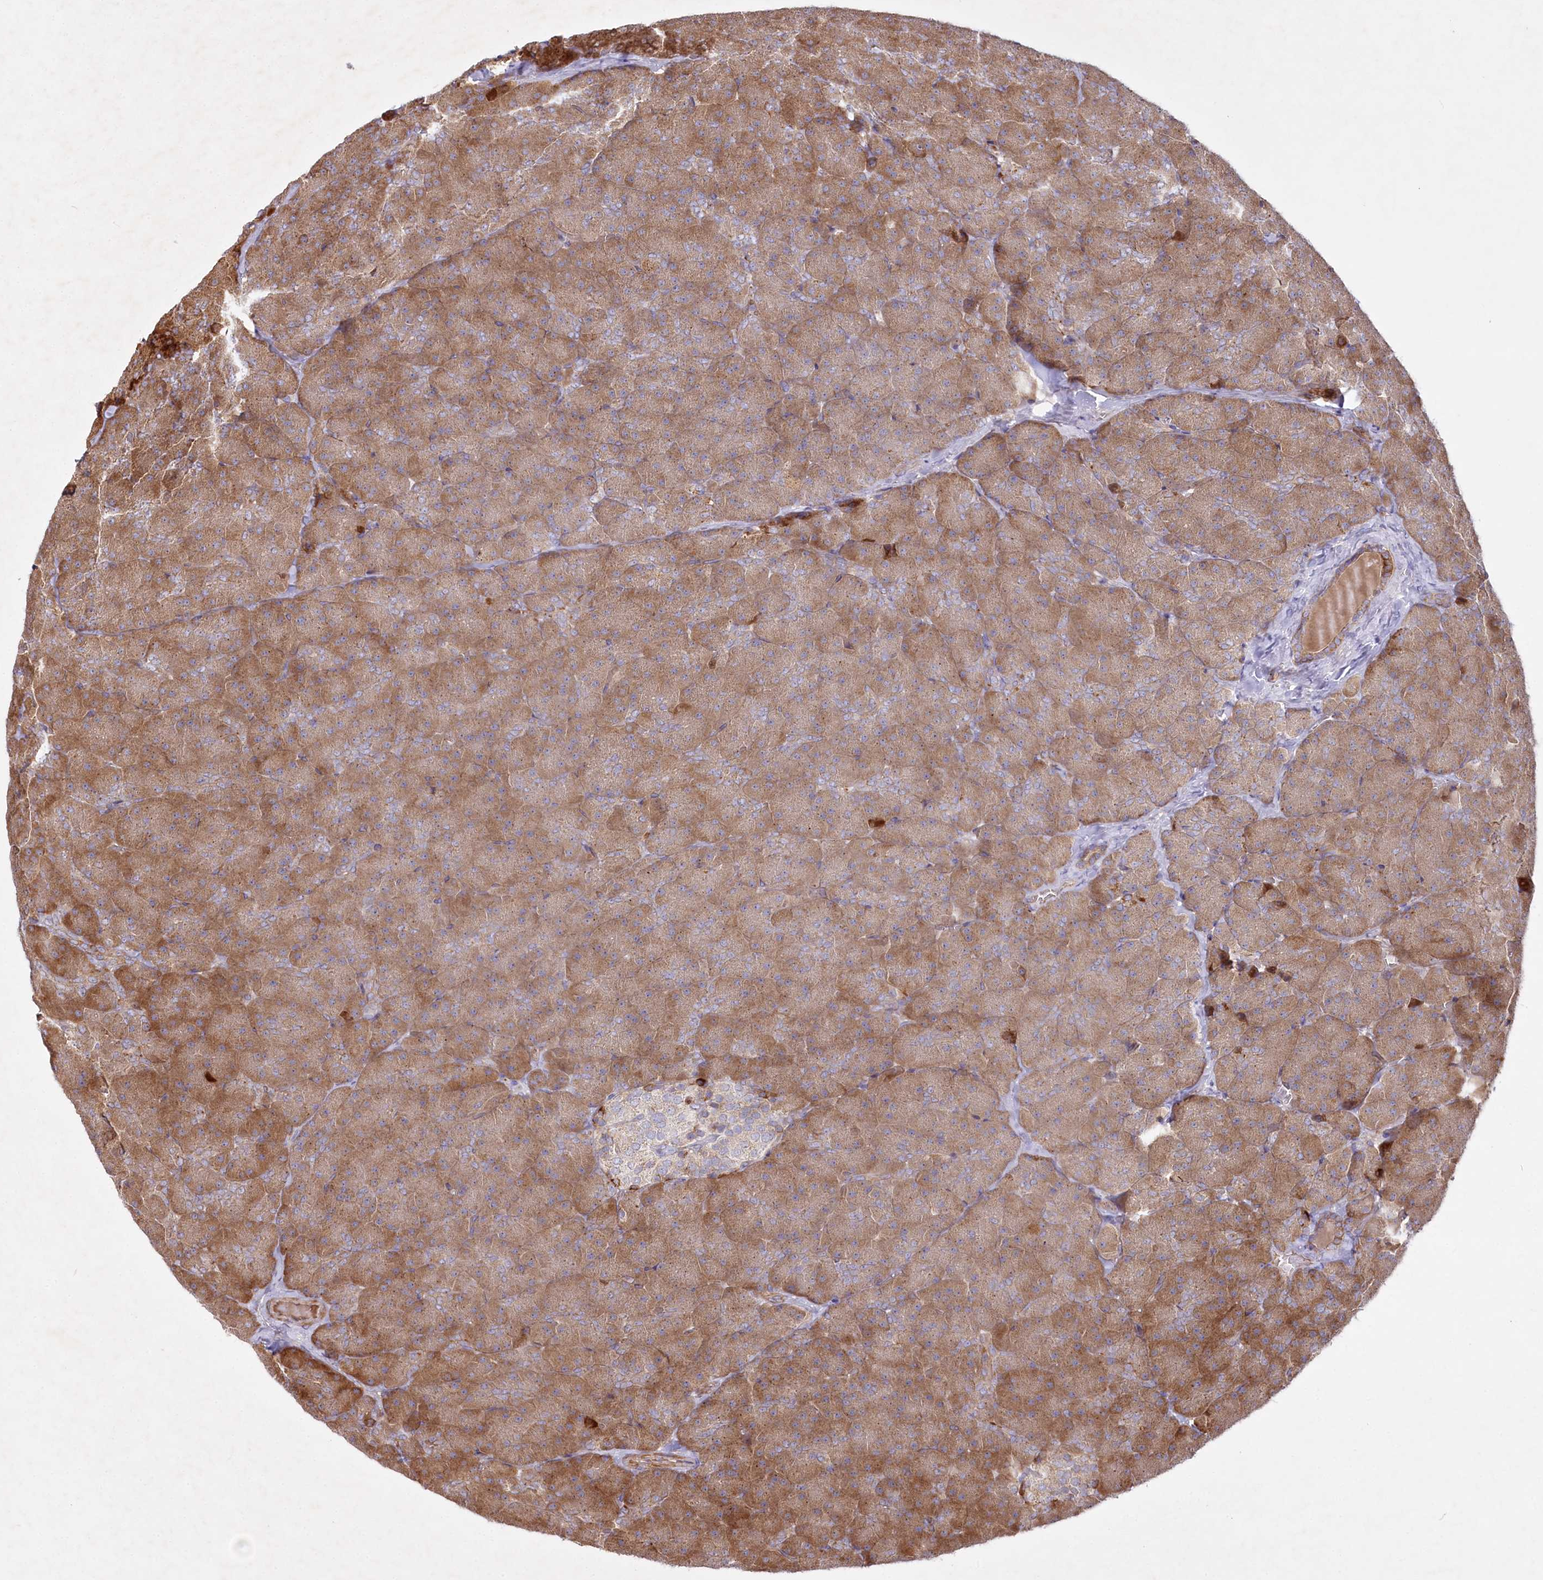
{"staining": {"intensity": "strong", "quantity": "25%-75%", "location": "cytoplasmic/membranous"}, "tissue": "pancreas", "cell_type": "Exocrine glandular cells", "image_type": "normal", "snomed": [{"axis": "morphology", "description": "Normal tissue, NOS"}, {"axis": "topography", "description": "Pancreas"}], "caption": "Benign pancreas was stained to show a protein in brown. There is high levels of strong cytoplasmic/membranous expression in approximately 25%-75% of exocrine glandular cells.", "gene": "PSTK", "patient": {"sex": "male", "age": 36}}